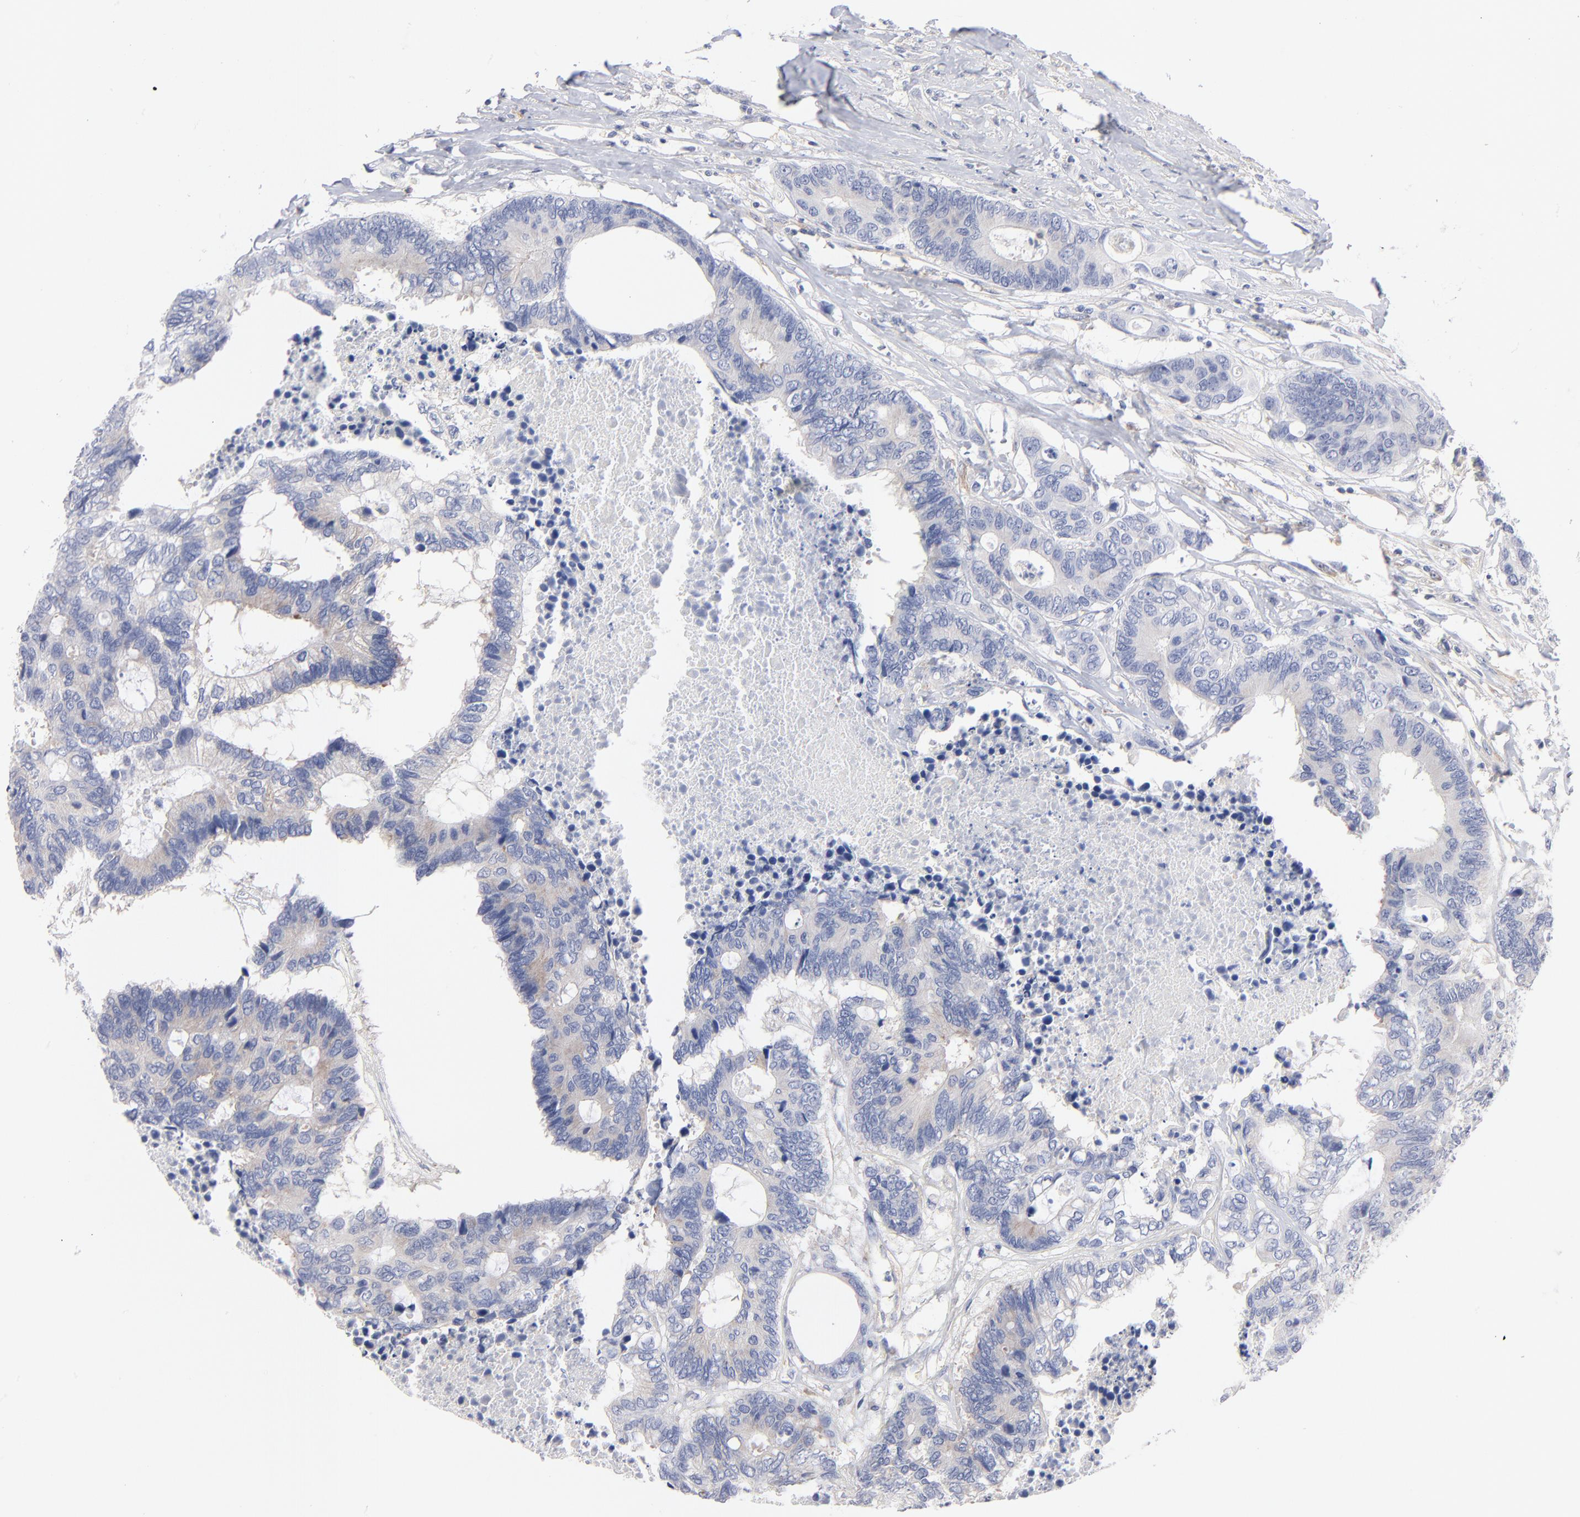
{"staining": {"intensity": "negative", "quantity": "none", "location": "none"}, "tissue": "colorectal cancer", "cell_type": "Tumor cells", "image_type": "cancer", "snomed": [{"axis": "morphology", "description": "Adenocarcinoma, NOS"}, {"axis": "topography", "description": "Rectum"}], "caption": "Image shows no significant protein staining in tumor cells of colorectal cancer. (Brightfield microscopy of DAB (3,3'-diaminobenzidine) immunohistochemistry (IHC) at high magnification).", "gene": "SEPTIN6", "patient": {"sex": "male", "age": 55}}